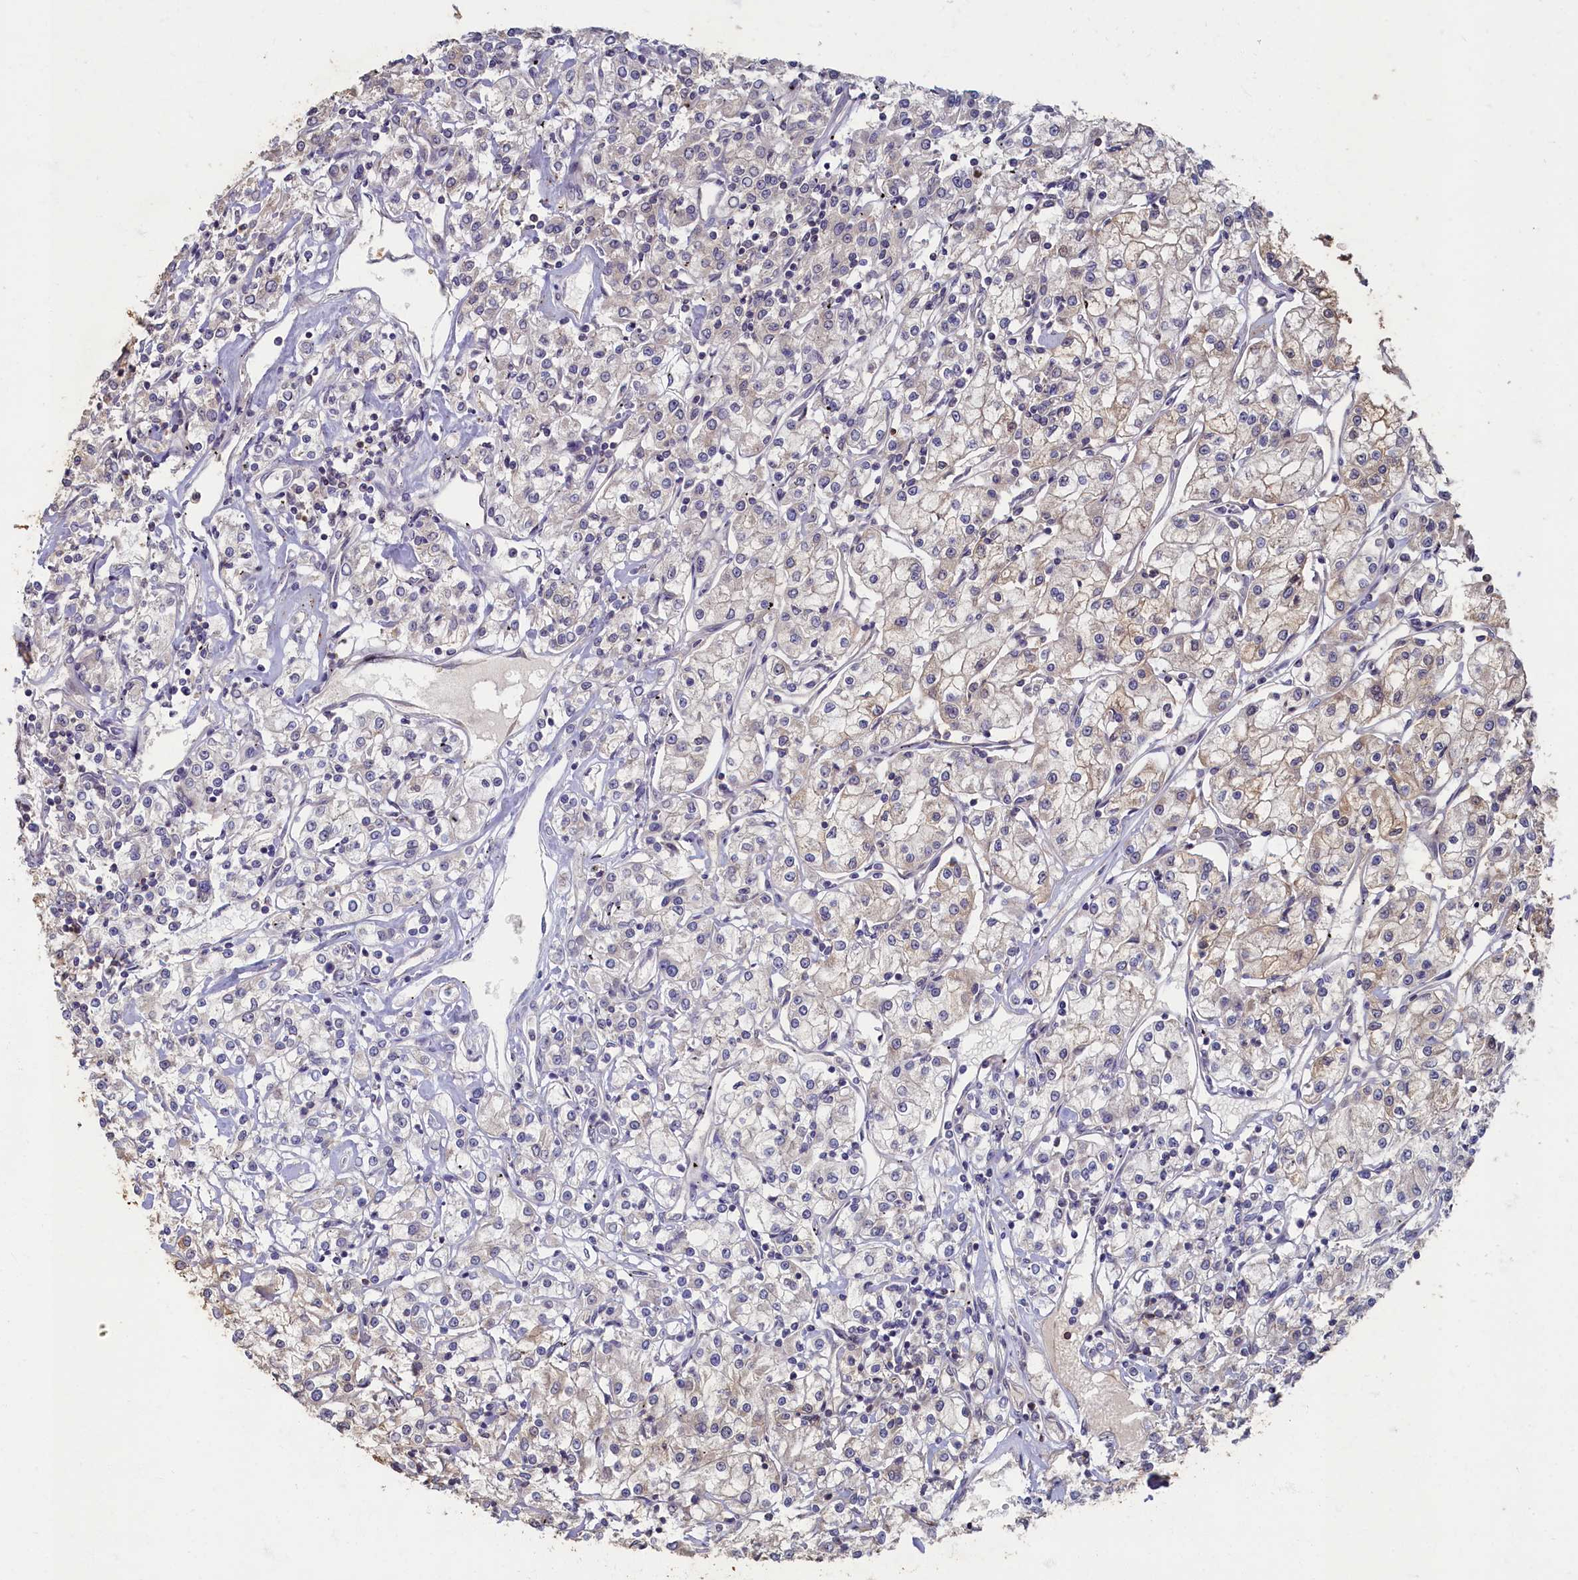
{"staining": {"intensity": "negative", "quantity": "none", "location": "none"}, "tissue": "renal cancer", "cell_type": "Tumor cells", "image_type": "cancer", "snomed": [{"axis": "morphology", "description": "Adenocarcinoma, NOS"}, {"axis": "topography", "description": "Kidney"}], "caption": "This image is of renal cancer stained with IHC to label a protein in brown with the nuclei are counter-stained blue. There is no staining in tumor cells.", "gene": "HUNK", "patient": {"sex": "female", "age": 59}}